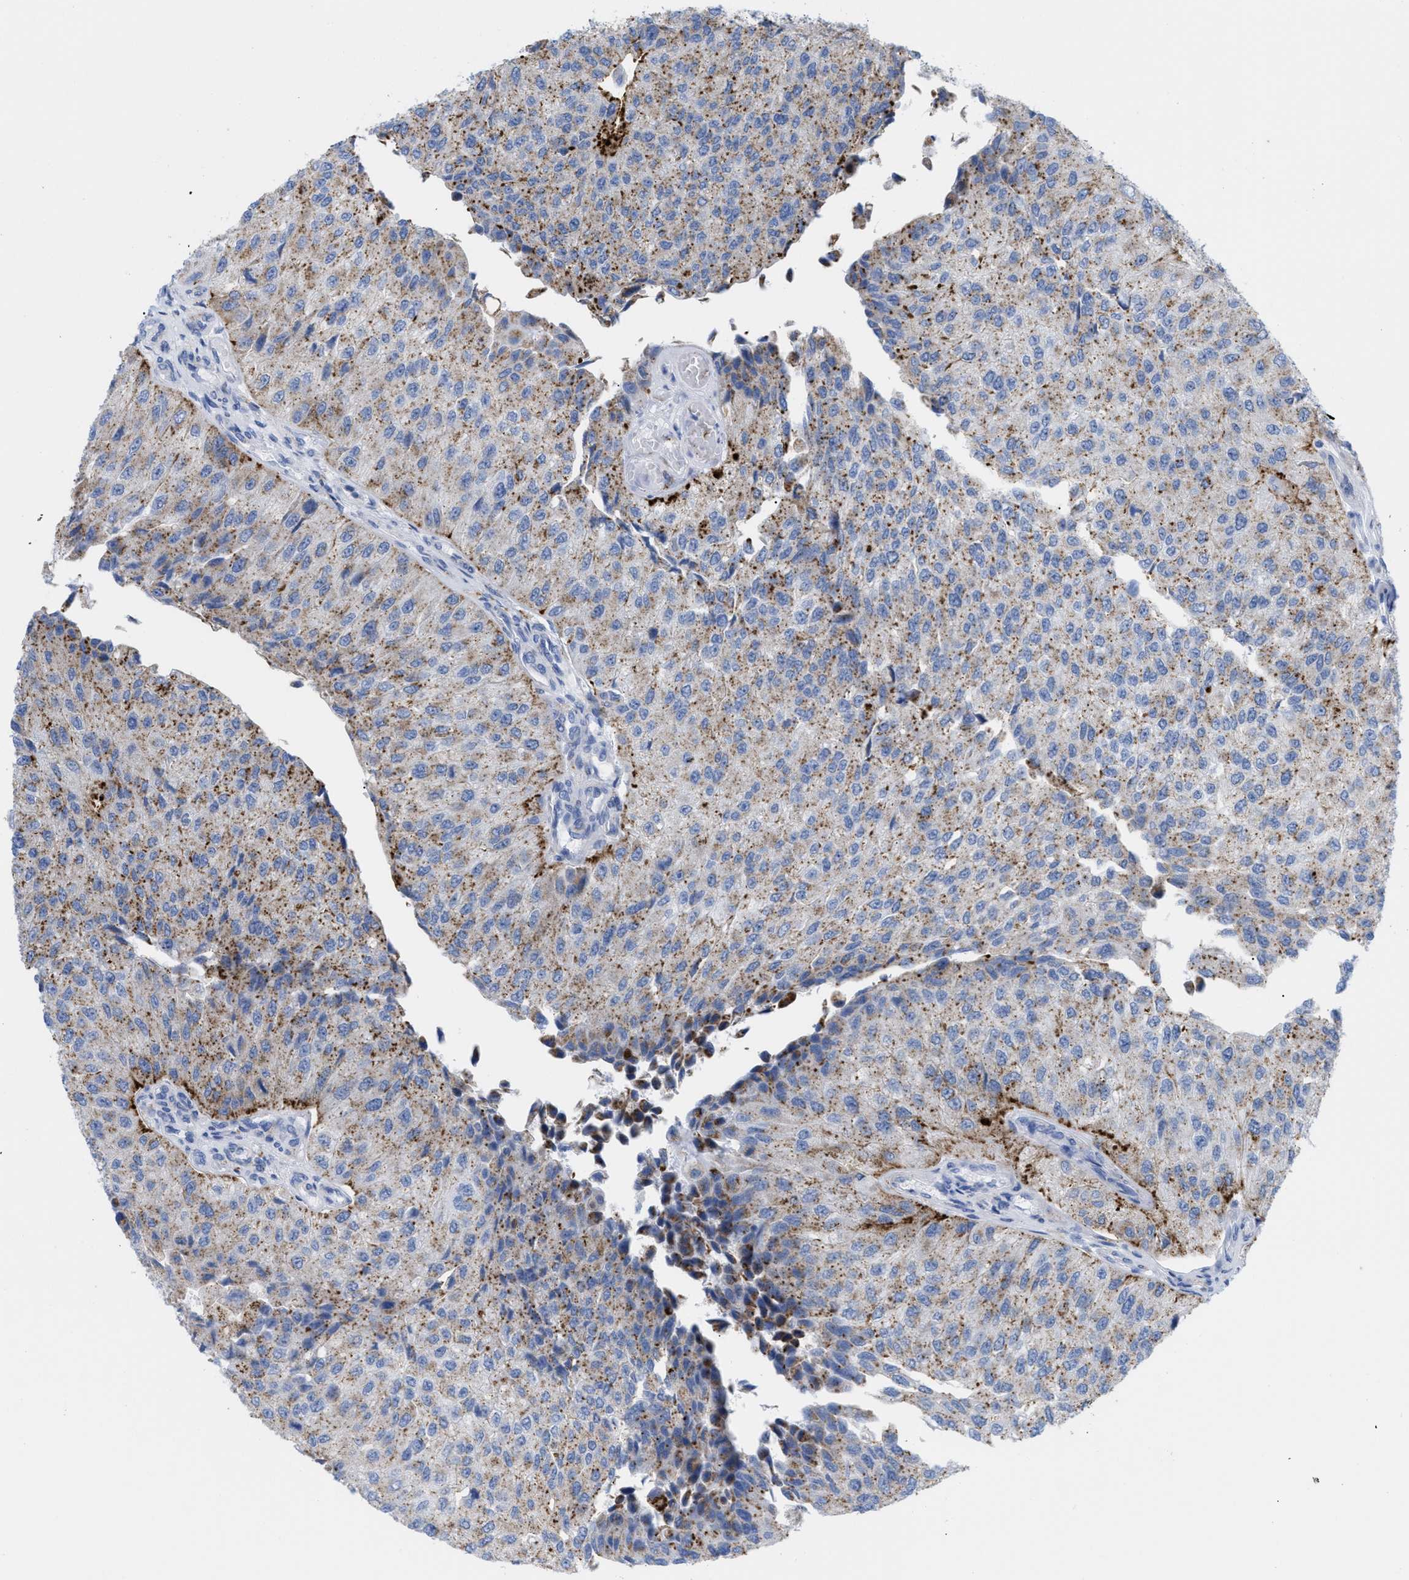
{"staining": {"intensity": "moderate", "quantity": ">75%", "location": "cytoplasmic/membranous"}, "tissue": "urothelial cancer", "cell_type": "Tumor cells", "image_type": "cancer", "snomed": [{"axis": "morphology", "description": "Urothelial carcinoma, High grade"}, {"axis": "topography", "description": "Kidney"}, {"axis": "topography", "description": "Urinary bladder"}], "caption": "High-power microscopy captured an IHC micrograph of urothelial cancer, revealing moderate cytoplasmic/membranous positivity in about >75% of tumor cells.", "gene": "DRAM2", "patient": {"sex": "male", "age": 77}}